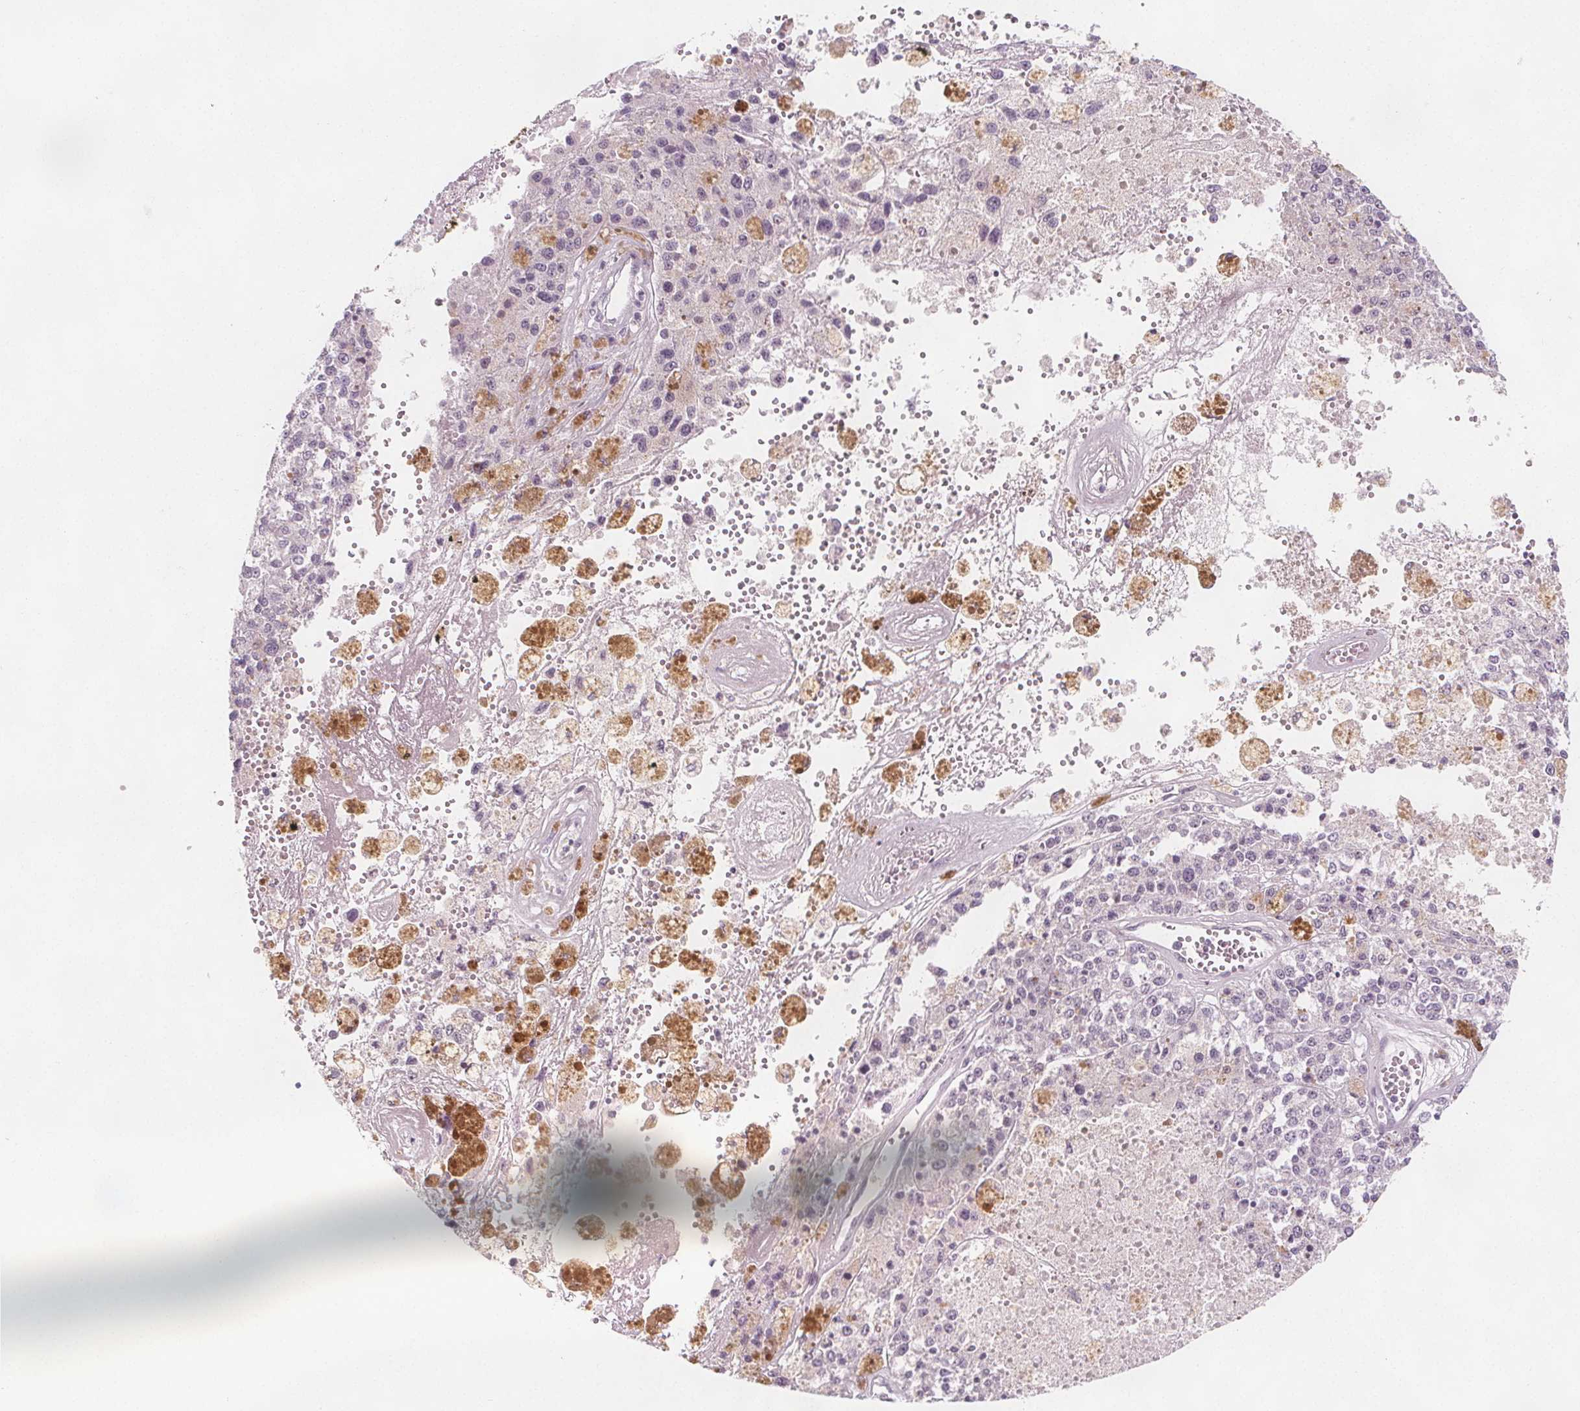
{"staining": {"intensity": "negative", "quantity": "none", "location": "none"}, "tissue": "melanoma", "cell_type": "Tumor cells", "image_type": "cancer", "snomed": [{"axis": "morphology", "description": "Malignant melanoma, Metastatic site"}, {"axis": "topography", "description": "Lymph node"}], "caption": "Immunohistochemistry micrograph of neoplastic tissue: human malignant melanoma (metastatic site) stained with DAB exhibits no significant protein positivity in tumor cells. (Stains: DAB immunohistochemistry with hematoxylin counter stain, Microscopy: brightfield microscopy at high magnification).", "gene": "C1orf167", "patient": {"sex": "female", "age": 64}}